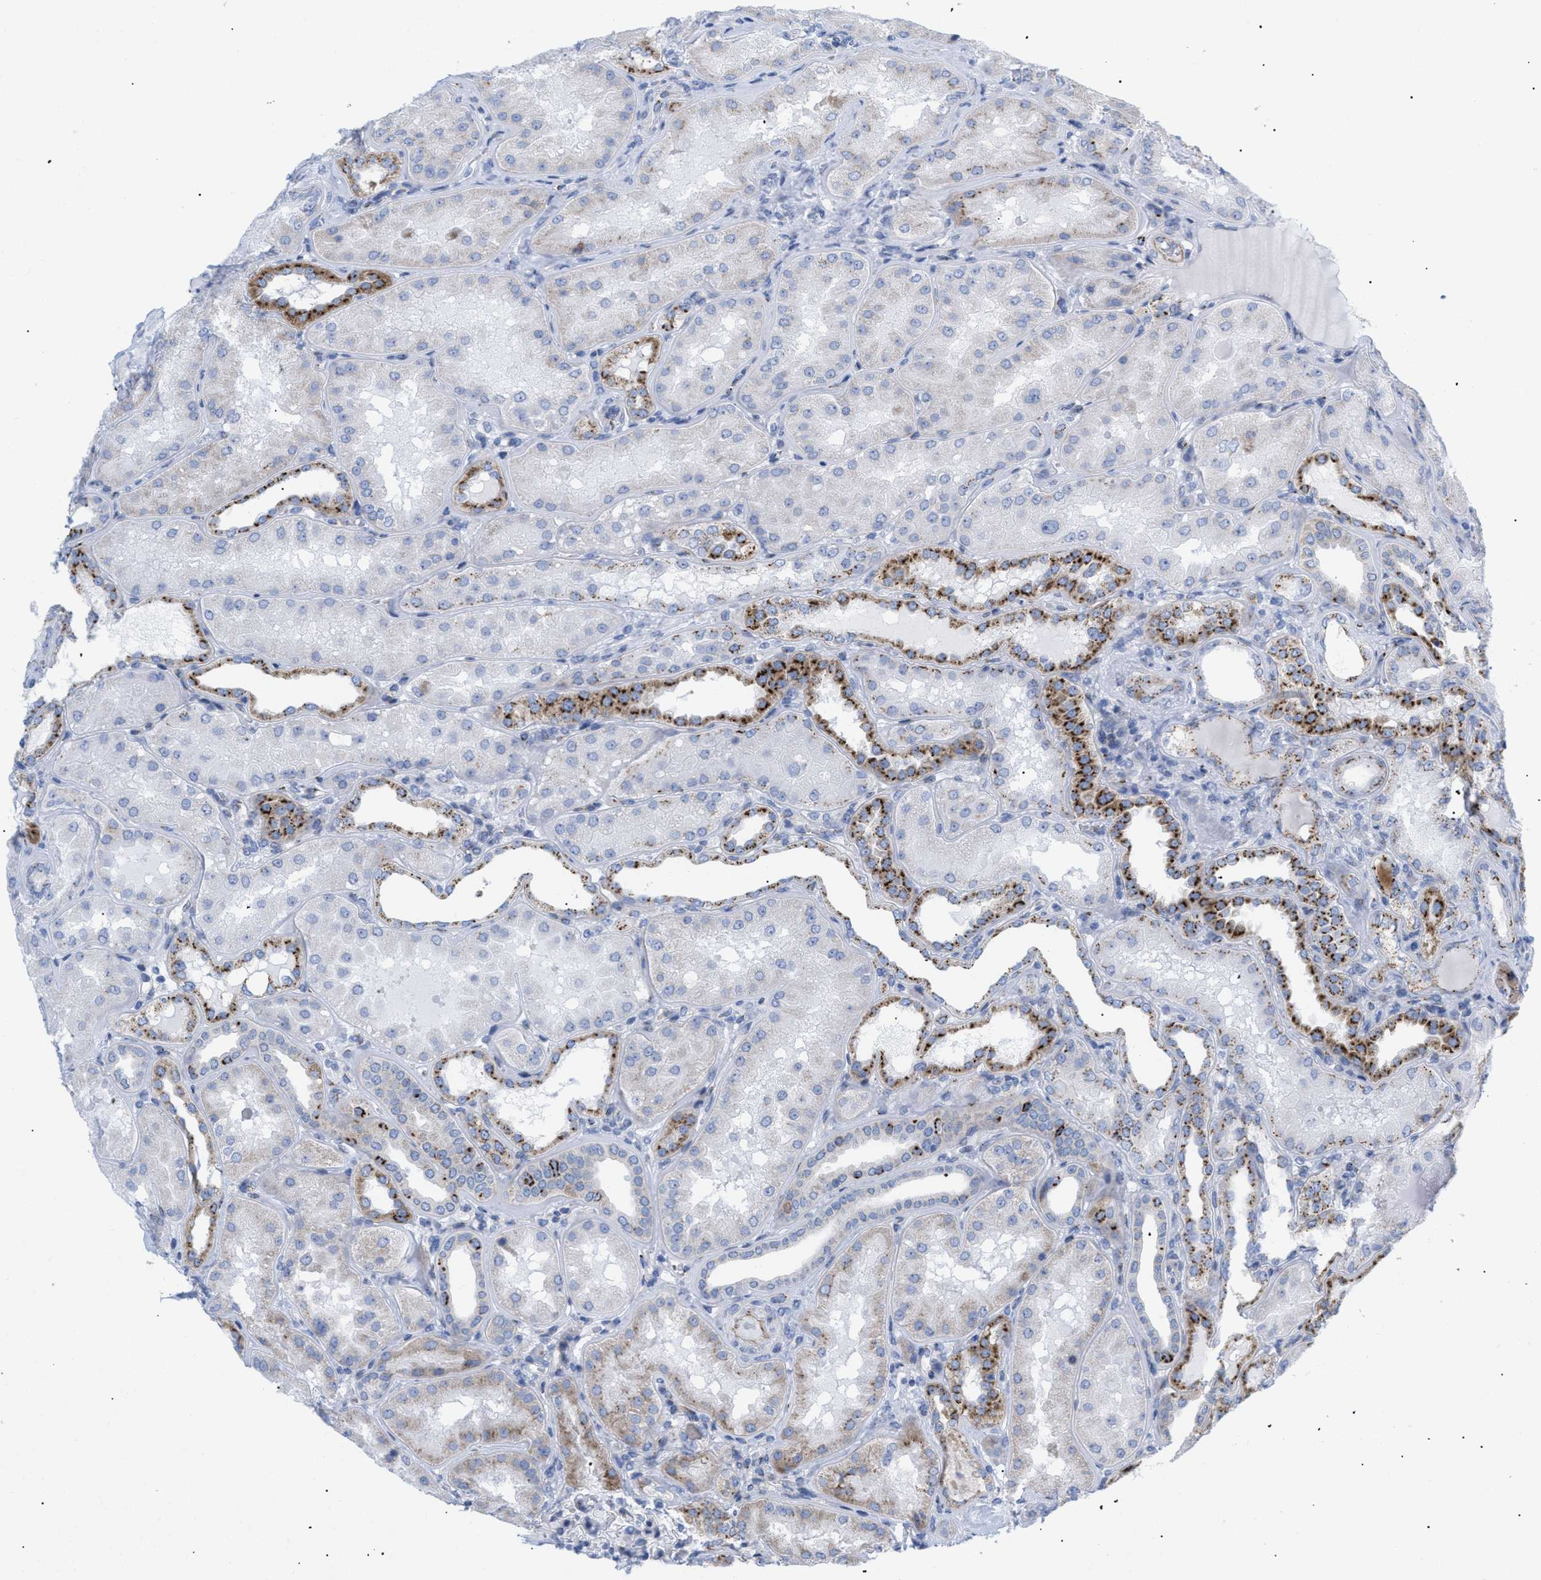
{"staining": {"intensity": "negative", "quantity": "none", "location": "none"}, "tissue": "kidney", "cell_type": "Cells in glomeruli", "image_type": "normal", "snomed": [{"axis": "morphology", "description": "Normal tissue, NOS"}, {"axis": "topography", "description": "Kidney"}], "caption": "This is an IHC image of benign kidney. There is no staining in cells in glomeruli.", "gene": "TMEM17", "patient": {"sex": "female", "age": 56}}